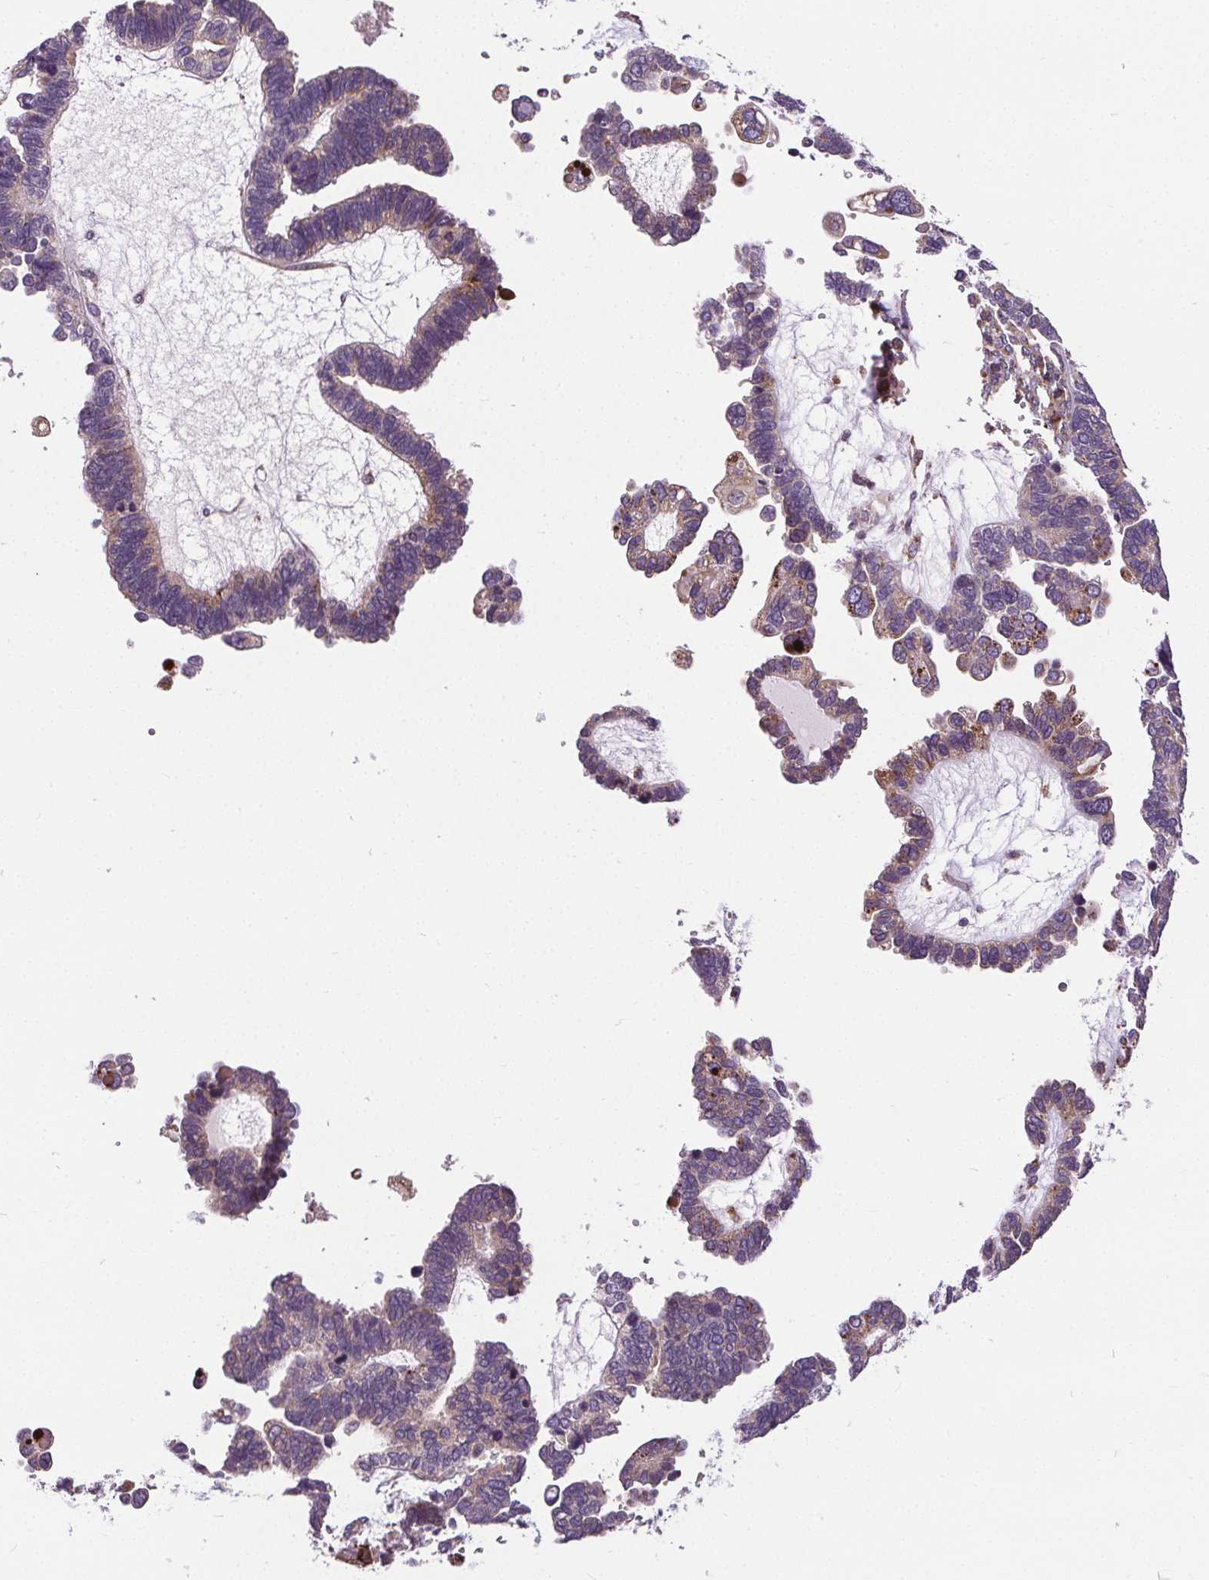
{"staining": {"intensity": "moderate", "quantity": "<25%", "location": "cytoplasmic/membranous"}, "tissue": "ovarian cancer", "cell_type": "Tumor cells", "image_type": "cancer", "snomed": [{"axis": "morphology", "description": "Cystadenocarcinoma, serous, NOS"}, {"axis": "topography", "description": "Ovary"}], "caption": "Immunohistochemistry (DAB (3,3'-diaminobenzidine)) staining of ovarian cancer (serous cystadenocarcinoma) exhibits moderate cytoplasmic/membranous protein staining in about <25% of tumor cells. Nuclei are stained in blue.", "gene": "GOLT1B", "patient": {"sex": "female", "age": 51}}